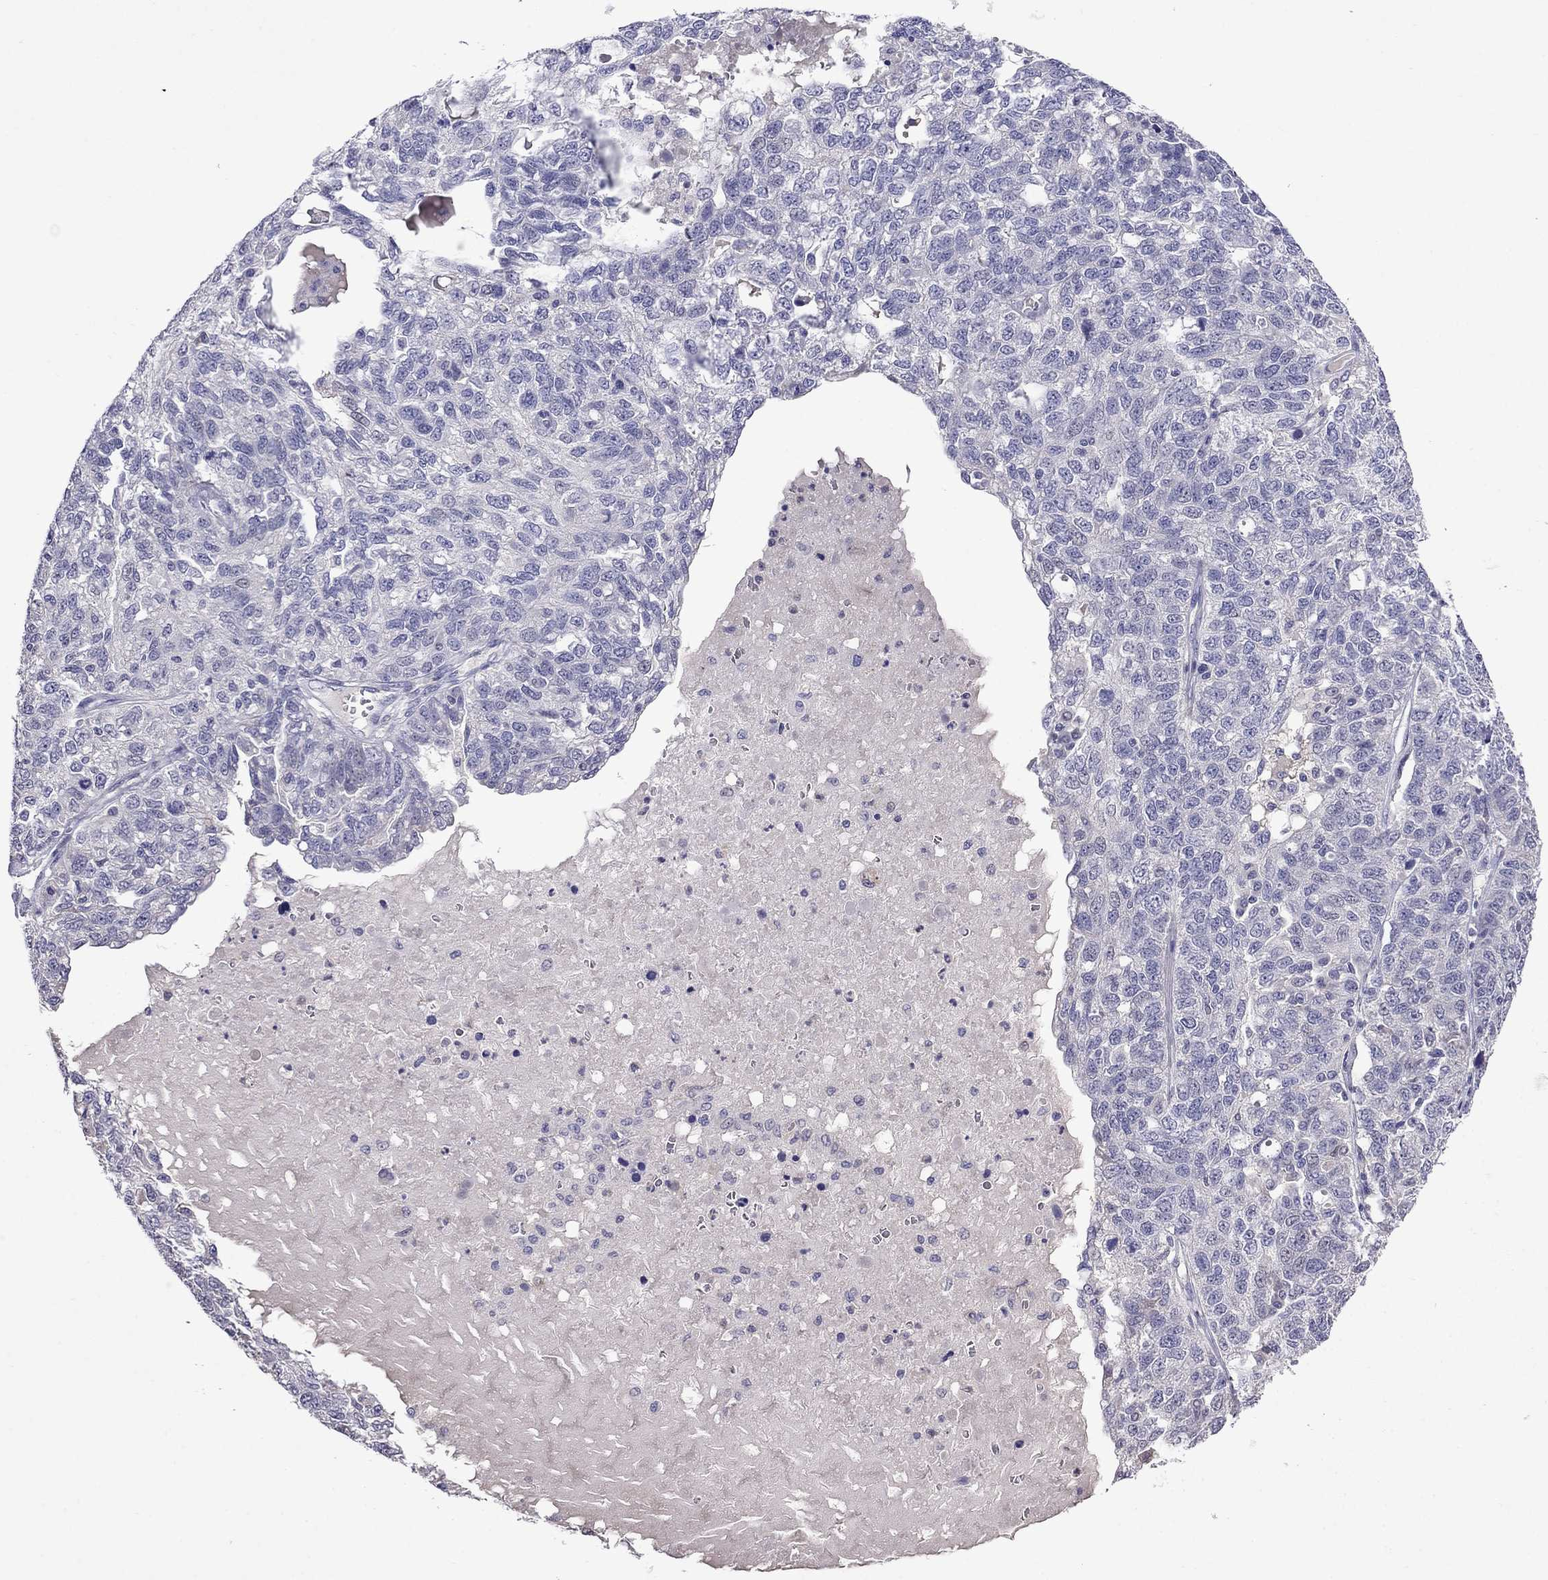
{"staining": {"intensity": "negative", "quantity": "none", "location": "none"}, "tissue": "ovarian cancer", "cell_type": "Tumor cells", "image_type": "cancer", "snomed": [{"axis": "morphology", "description": "Cystadenocarcinoma, serous, NOS"}, {"axis": "topography", "description": "Ovary"}], "caption": "Immunohistochemical staining of ovarian serous cystadenocarcinoma exhibits no significant staining in tumor cells.", "gene": "STAR", "patient": {"sex": "female", "age": 71}}